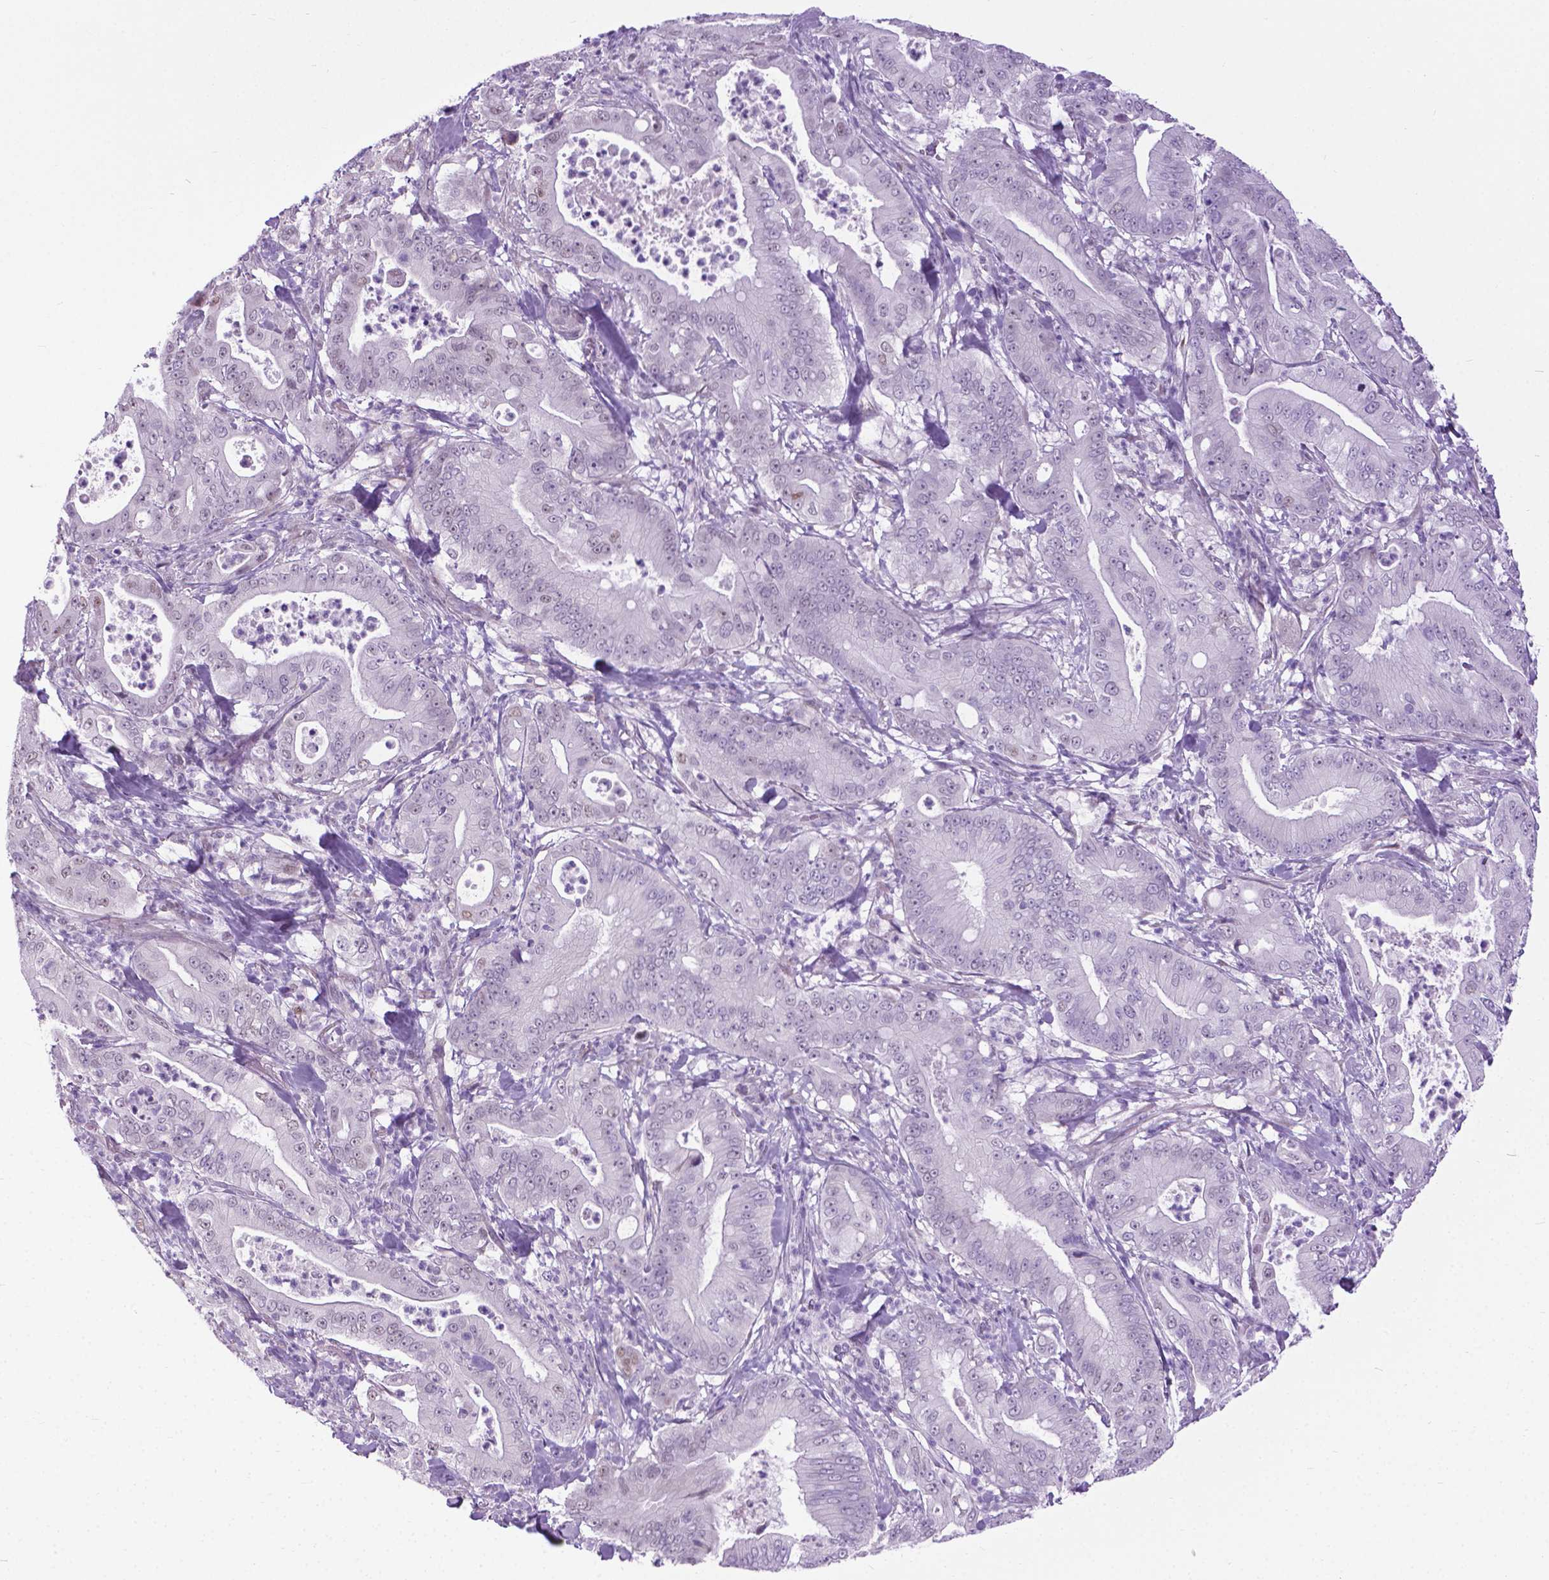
{"staining": {"intensity": "negative", "quantity": "none", "location": "none"}, "tissue": "pancreatic cancer", "cell_type": "Tumor cells", "image_type": "cancer", "snomed": [{"axis": "morphology", "description": "Adenocarcinoma, NOS"}, {"axis": "topography", "description": "Pancreas"}], "caption": "Pancreatic cancer stained for a protein using immunohistochemistry (IHC) displays no expression tumor cells.", "gene": "APCDD1L", "patient": {"sex": "male", "age": 71}}